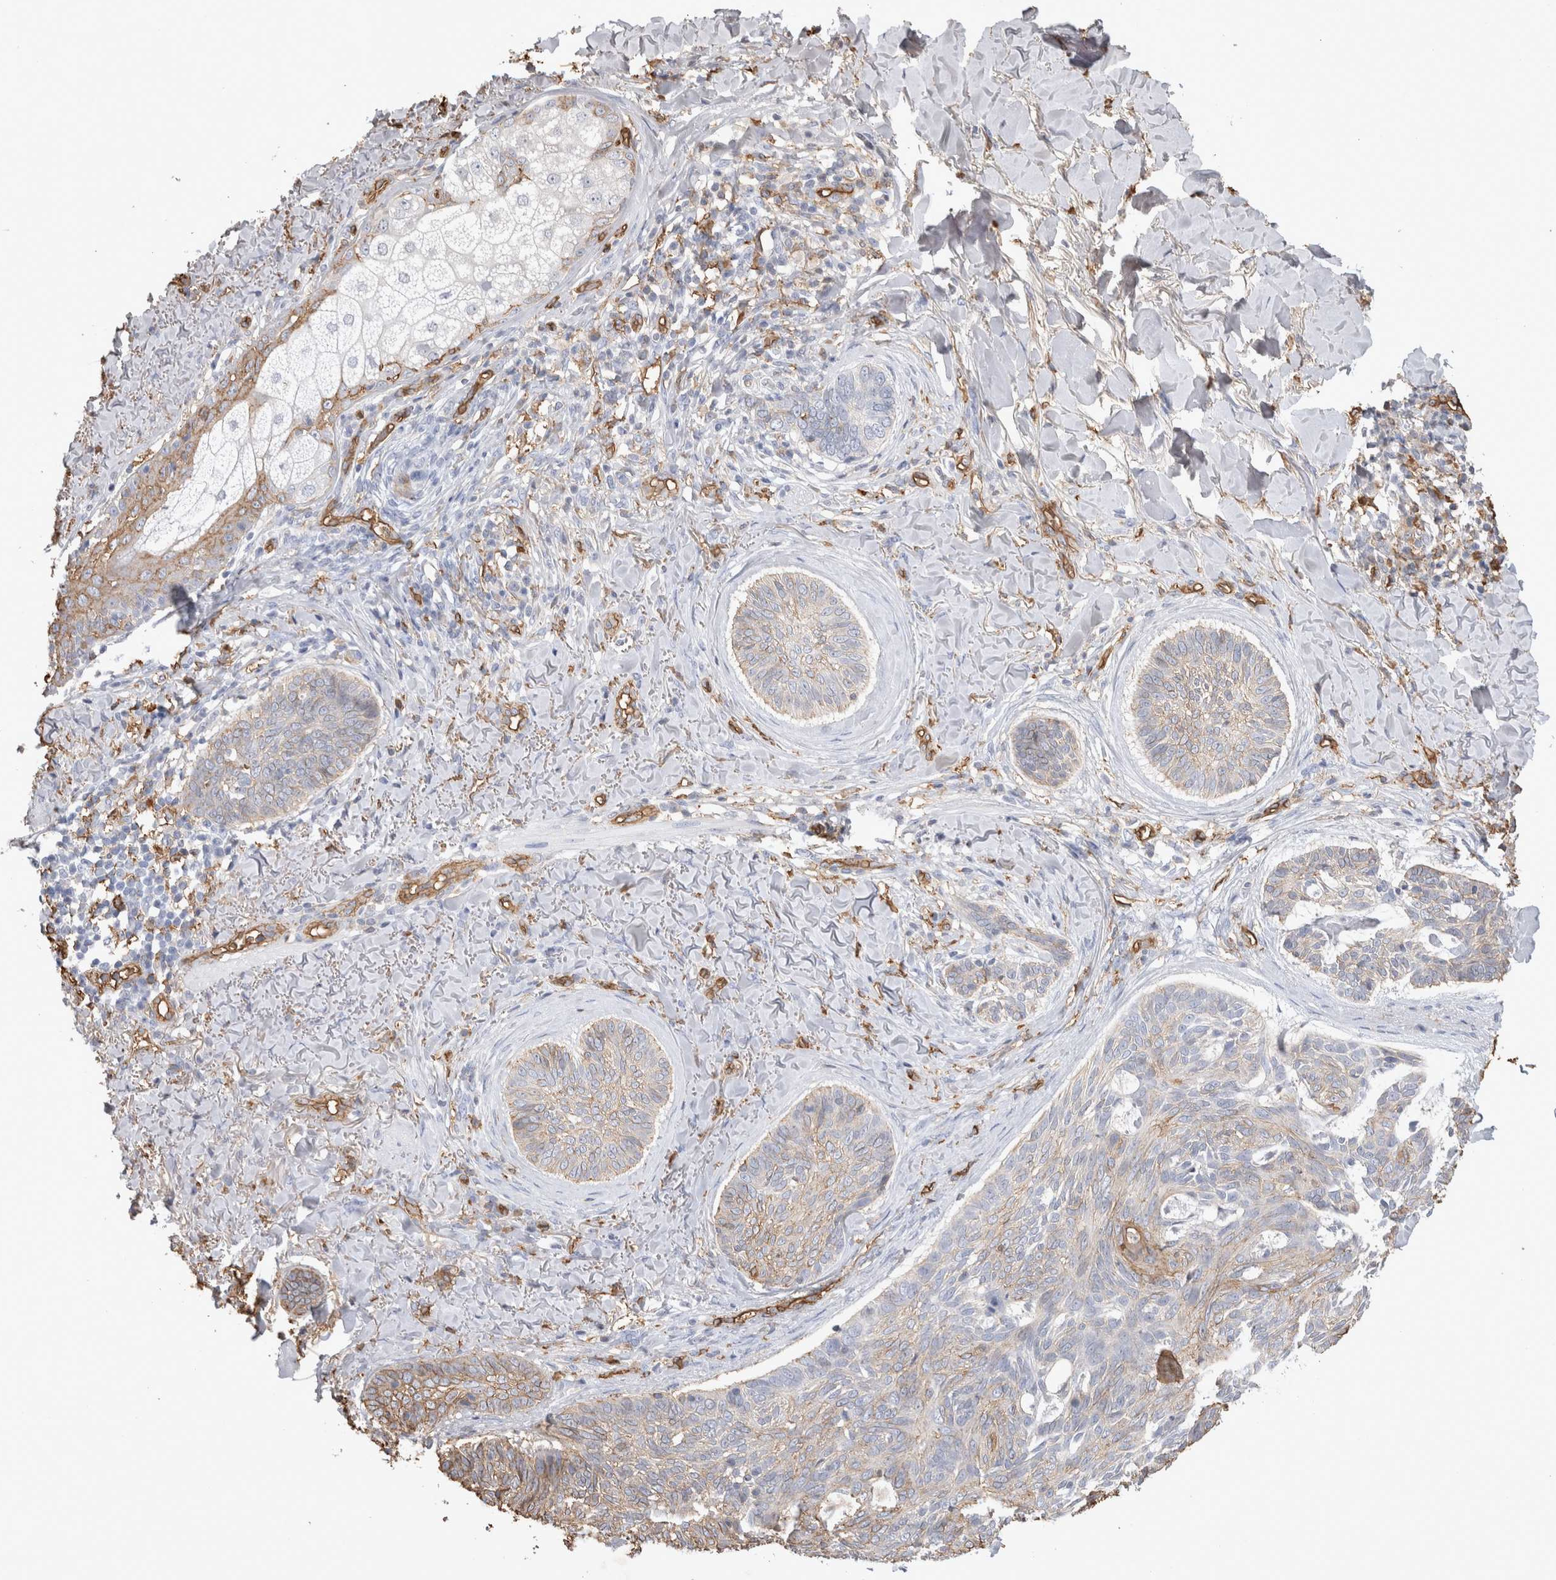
{"staining": {"intensity": "weak", "quantity": "25%-75%", "location": "cytoplasmic/membranous"}, "tissue": "skin cancer", "cell_type": "Tumor cells", "image_type": "cancer", "snomed": [{"axis": "morphology", "description": "Basal cell carcinoma"}, {"axis": "topography", "description": "Skin"}], "caption": "Immunohistochemical staining of human skin cancer (basal cell carcinoma) demonstrates low levels of weak cytoplasmic/membranous protein positivity in about 25%-75% of tumor cells.", "gene": "IL17RC", "patient": {"sex": "male", "age": 43}}